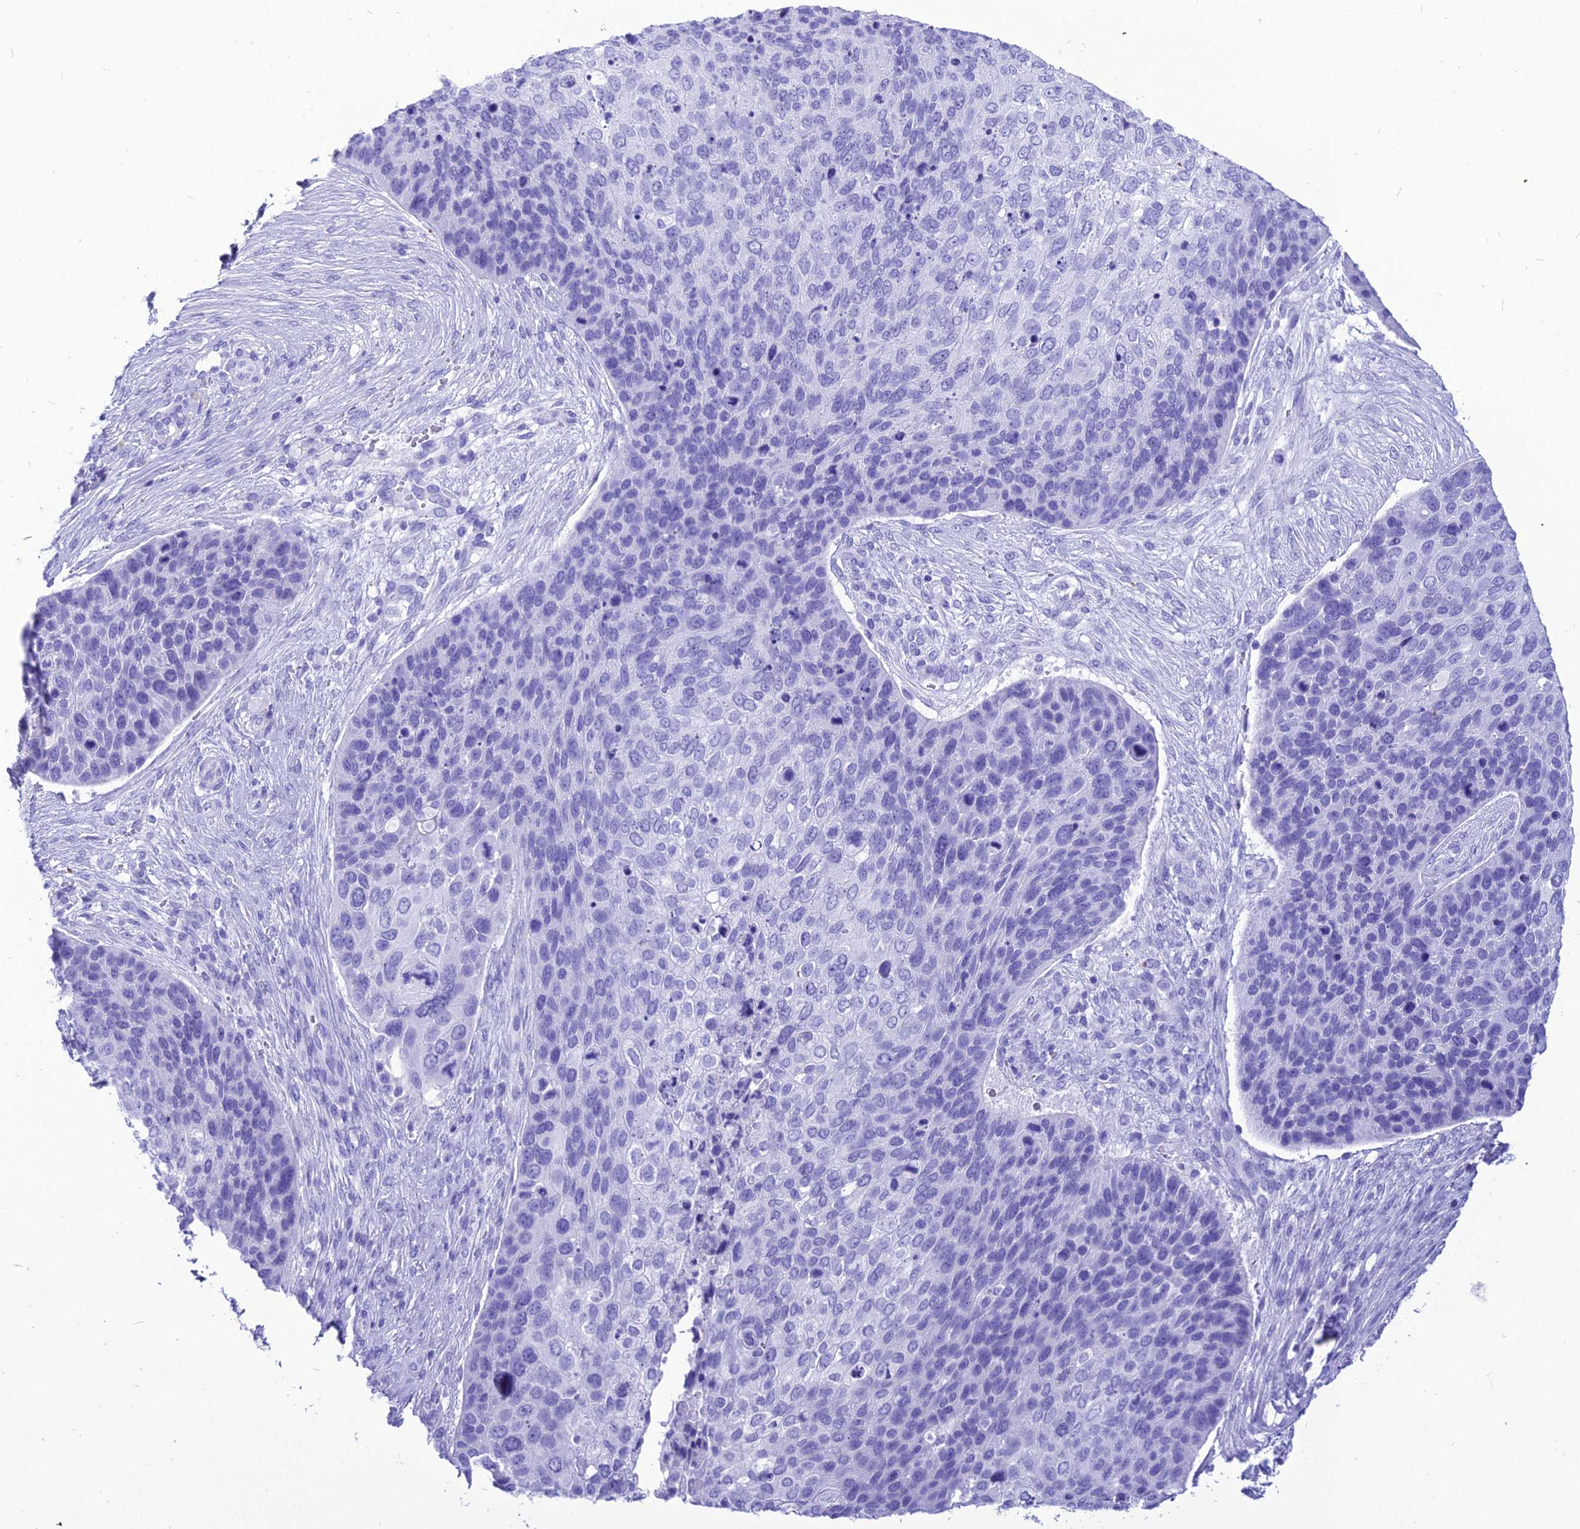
{"staining": {"intensity": "negative", "quantity": "none", "location": "none"}, "tissue": "skin cancer", "cell_type": "Tumor cells", "image_type": "cancer", "snomed": [{"axis": "morphology", "description": "Basal cell carcinoma"}, {"axis": "topography", "description": "Skin"}], "caption": "The image exhibits no significant expression in tumor cells of skin basal cell carcinoma.", "gene": "PNMA5", "patient": {"sex": "female", "age": 74}}